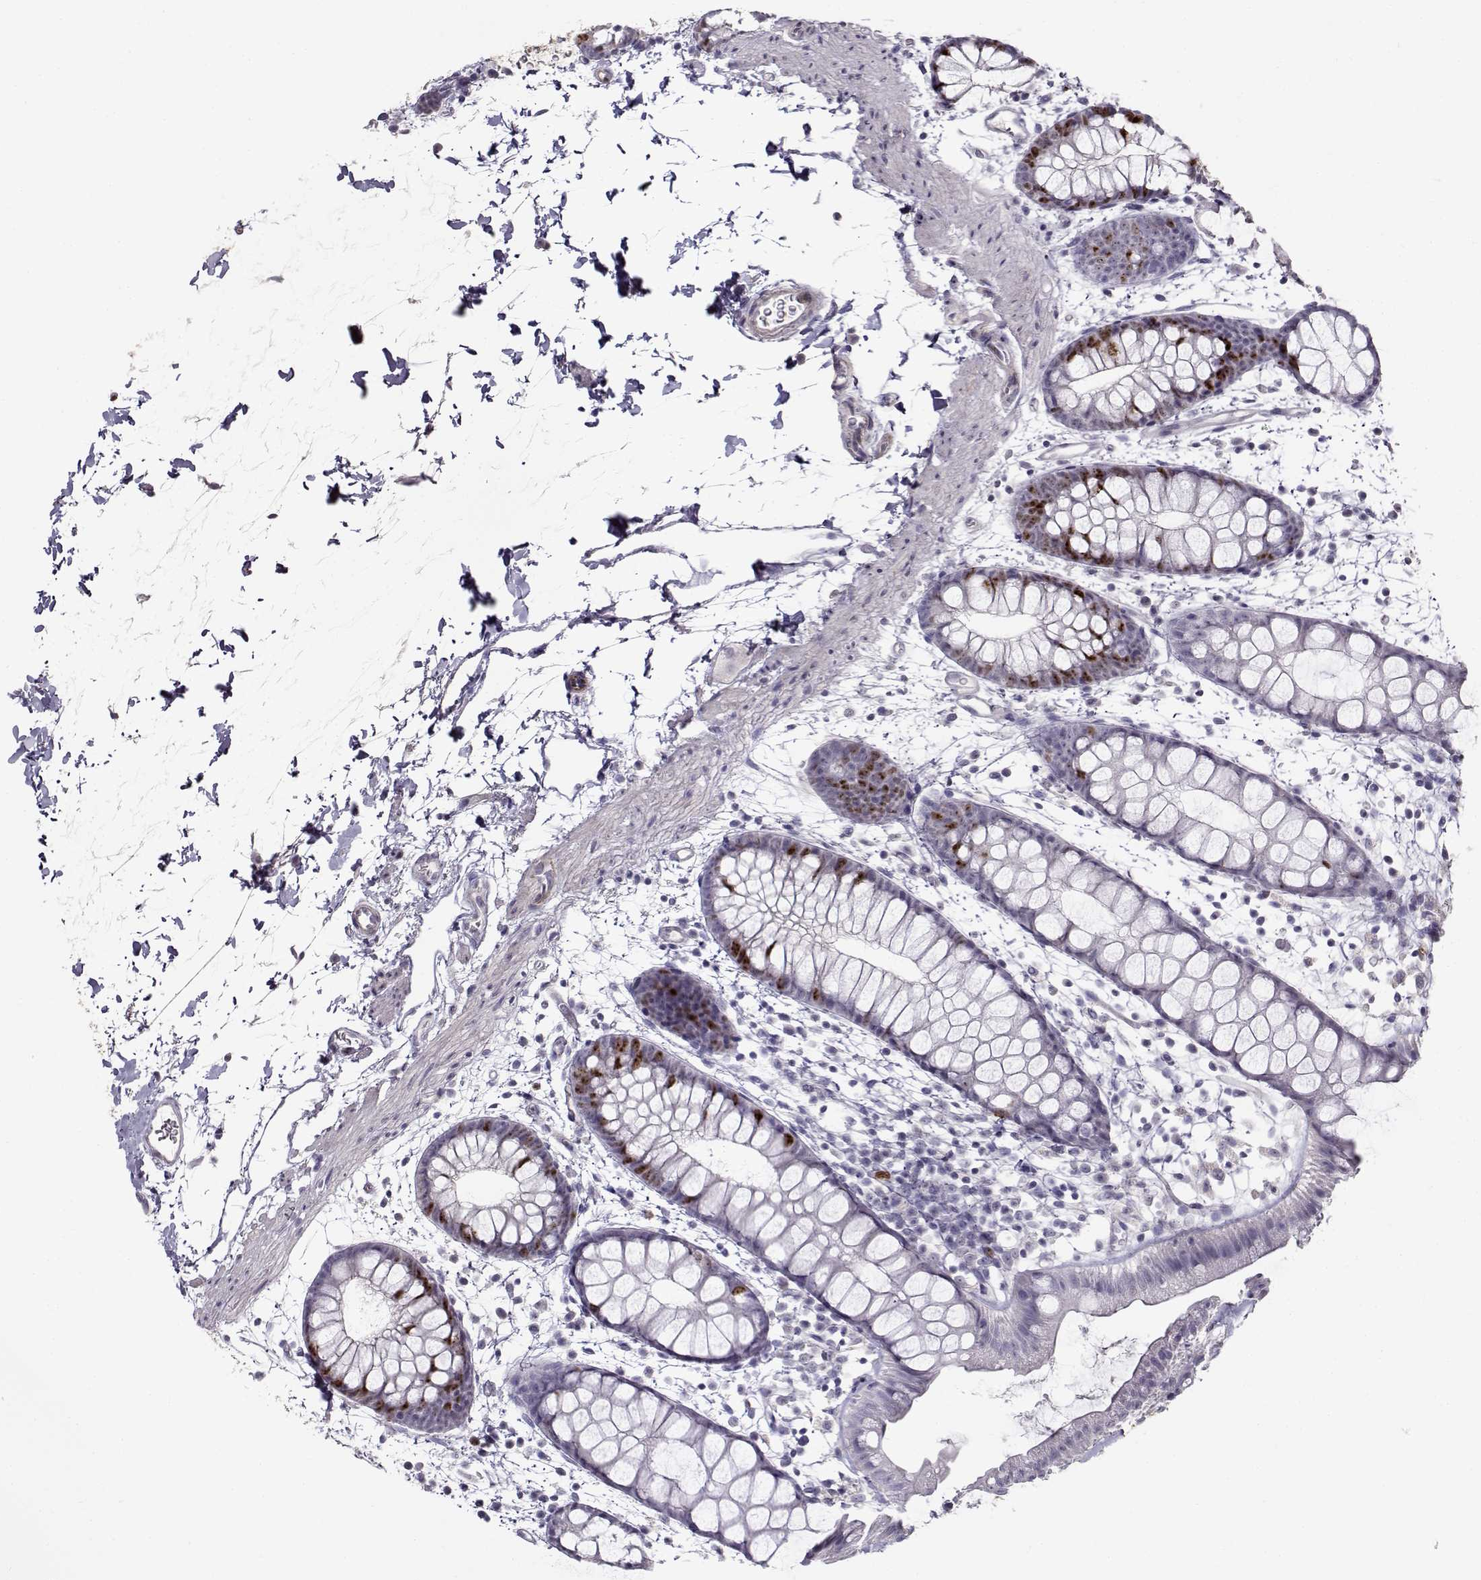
{"staining": {"intensity": "strong", "quantity": "<25%", "location": "nuclear"}, "tissue": "rectum", "cell_type": "Glandular cells", "image_type": "normal", "snomed": [{"axis": "morphology", "description": "Normal tissue, NOS"}, {"axis": "topography", "description": "Rectum"}], "caption": "Glandular cells show medium levels of strong nuclear expression in approximately <25% of cells in normal human rectum. (IHC, brightfield microscopy, high magnification).", "gene": "NPW", "patient": {"sex": "male", "age": 57}}